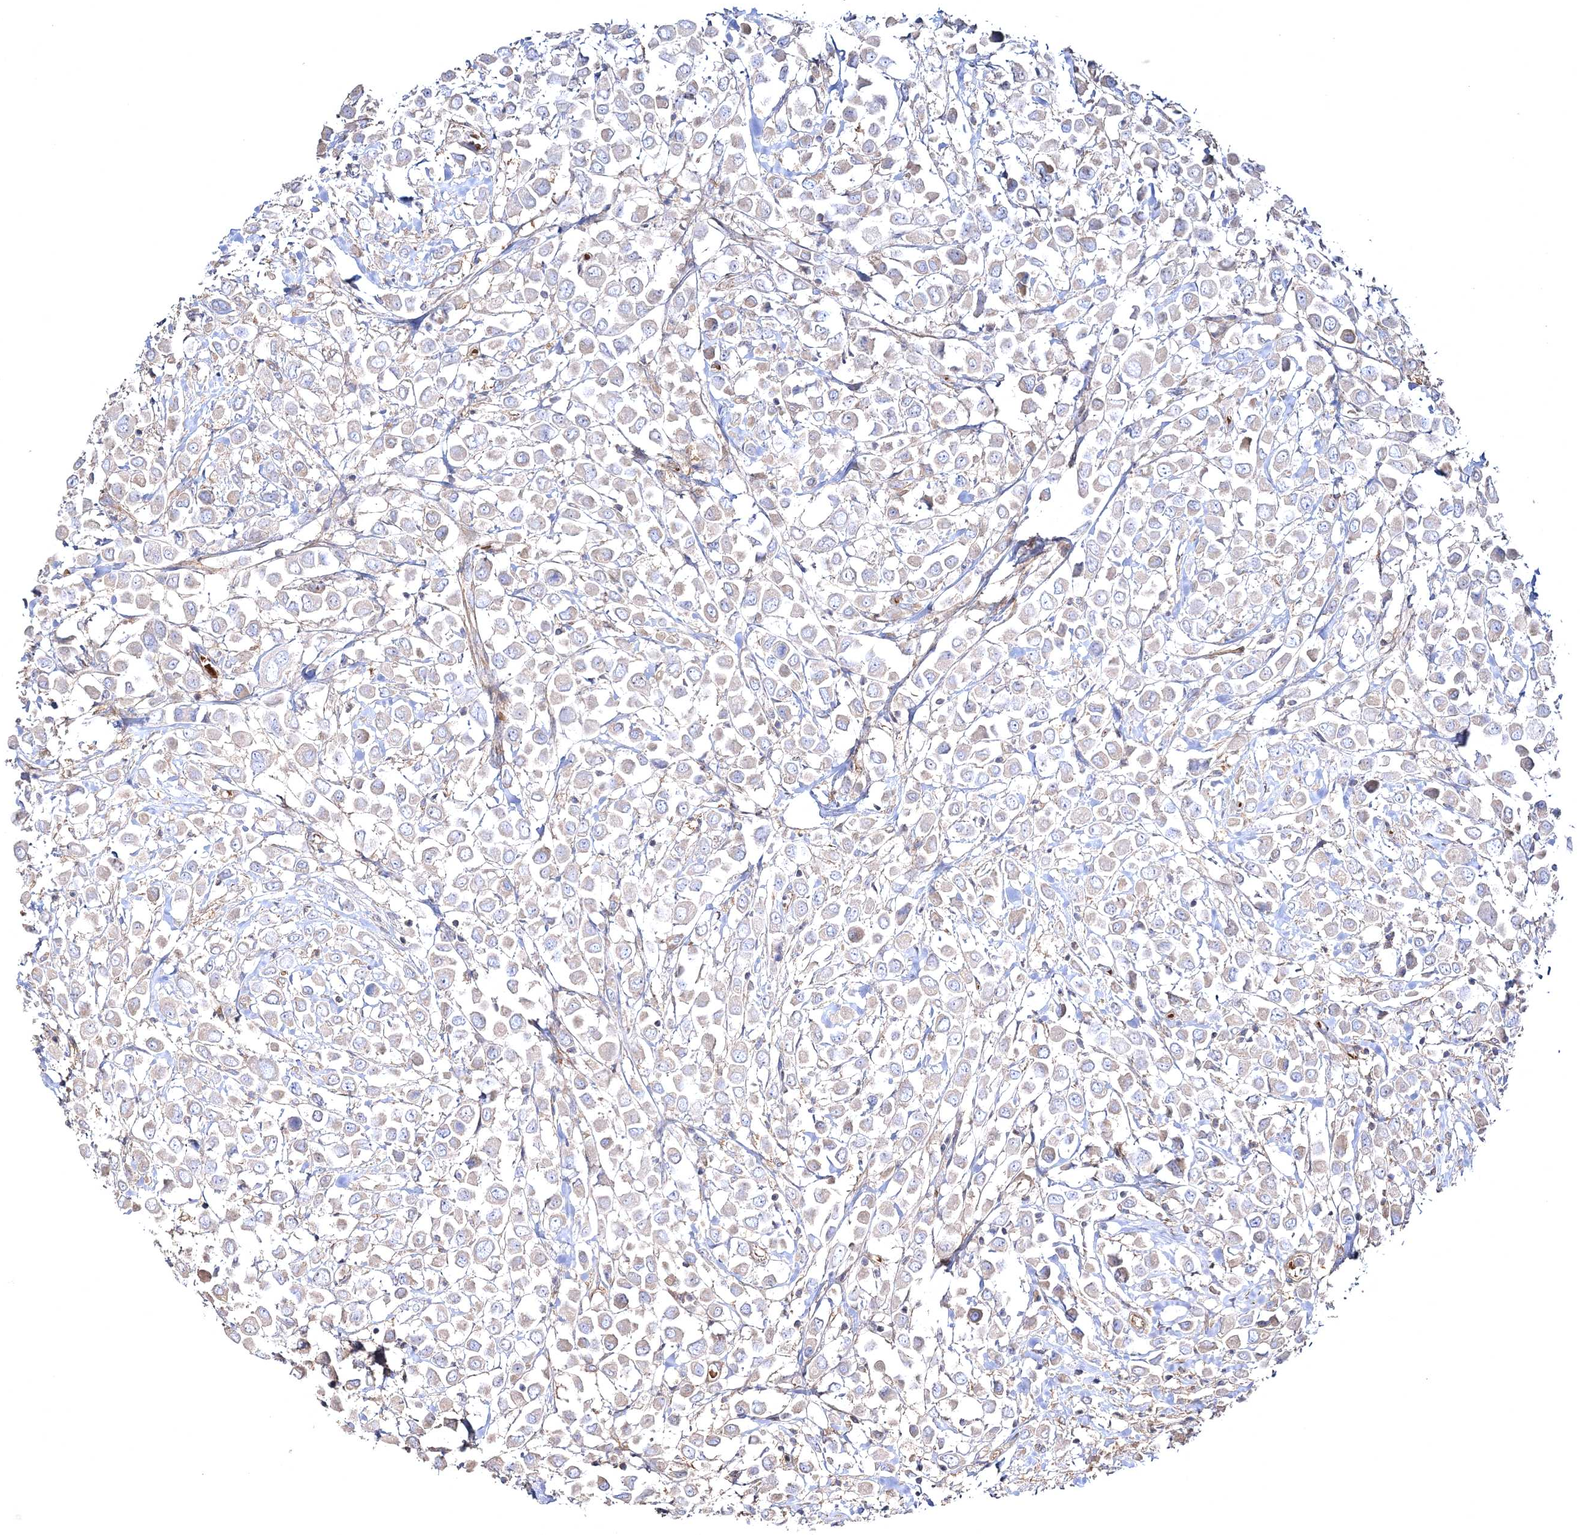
{"staining": {"intensity": "negative", "quantity": "none", "location": "none"}, "tissue": "breast cancer", "cell_type": "Tumor cells", "image_type": "cancer", "snomed": [{"axis": "morphology", "description": "Duct carcinoma"}, {"axis": "topography", "description": "Breast"}], "caption": "Protein analysis of infiltrating ductal carcinoma (breast) exhibits no significant positivity in tumor cells.", "gene": "ZSWIM6", "patient": {"sex": "female", "age": 61}}